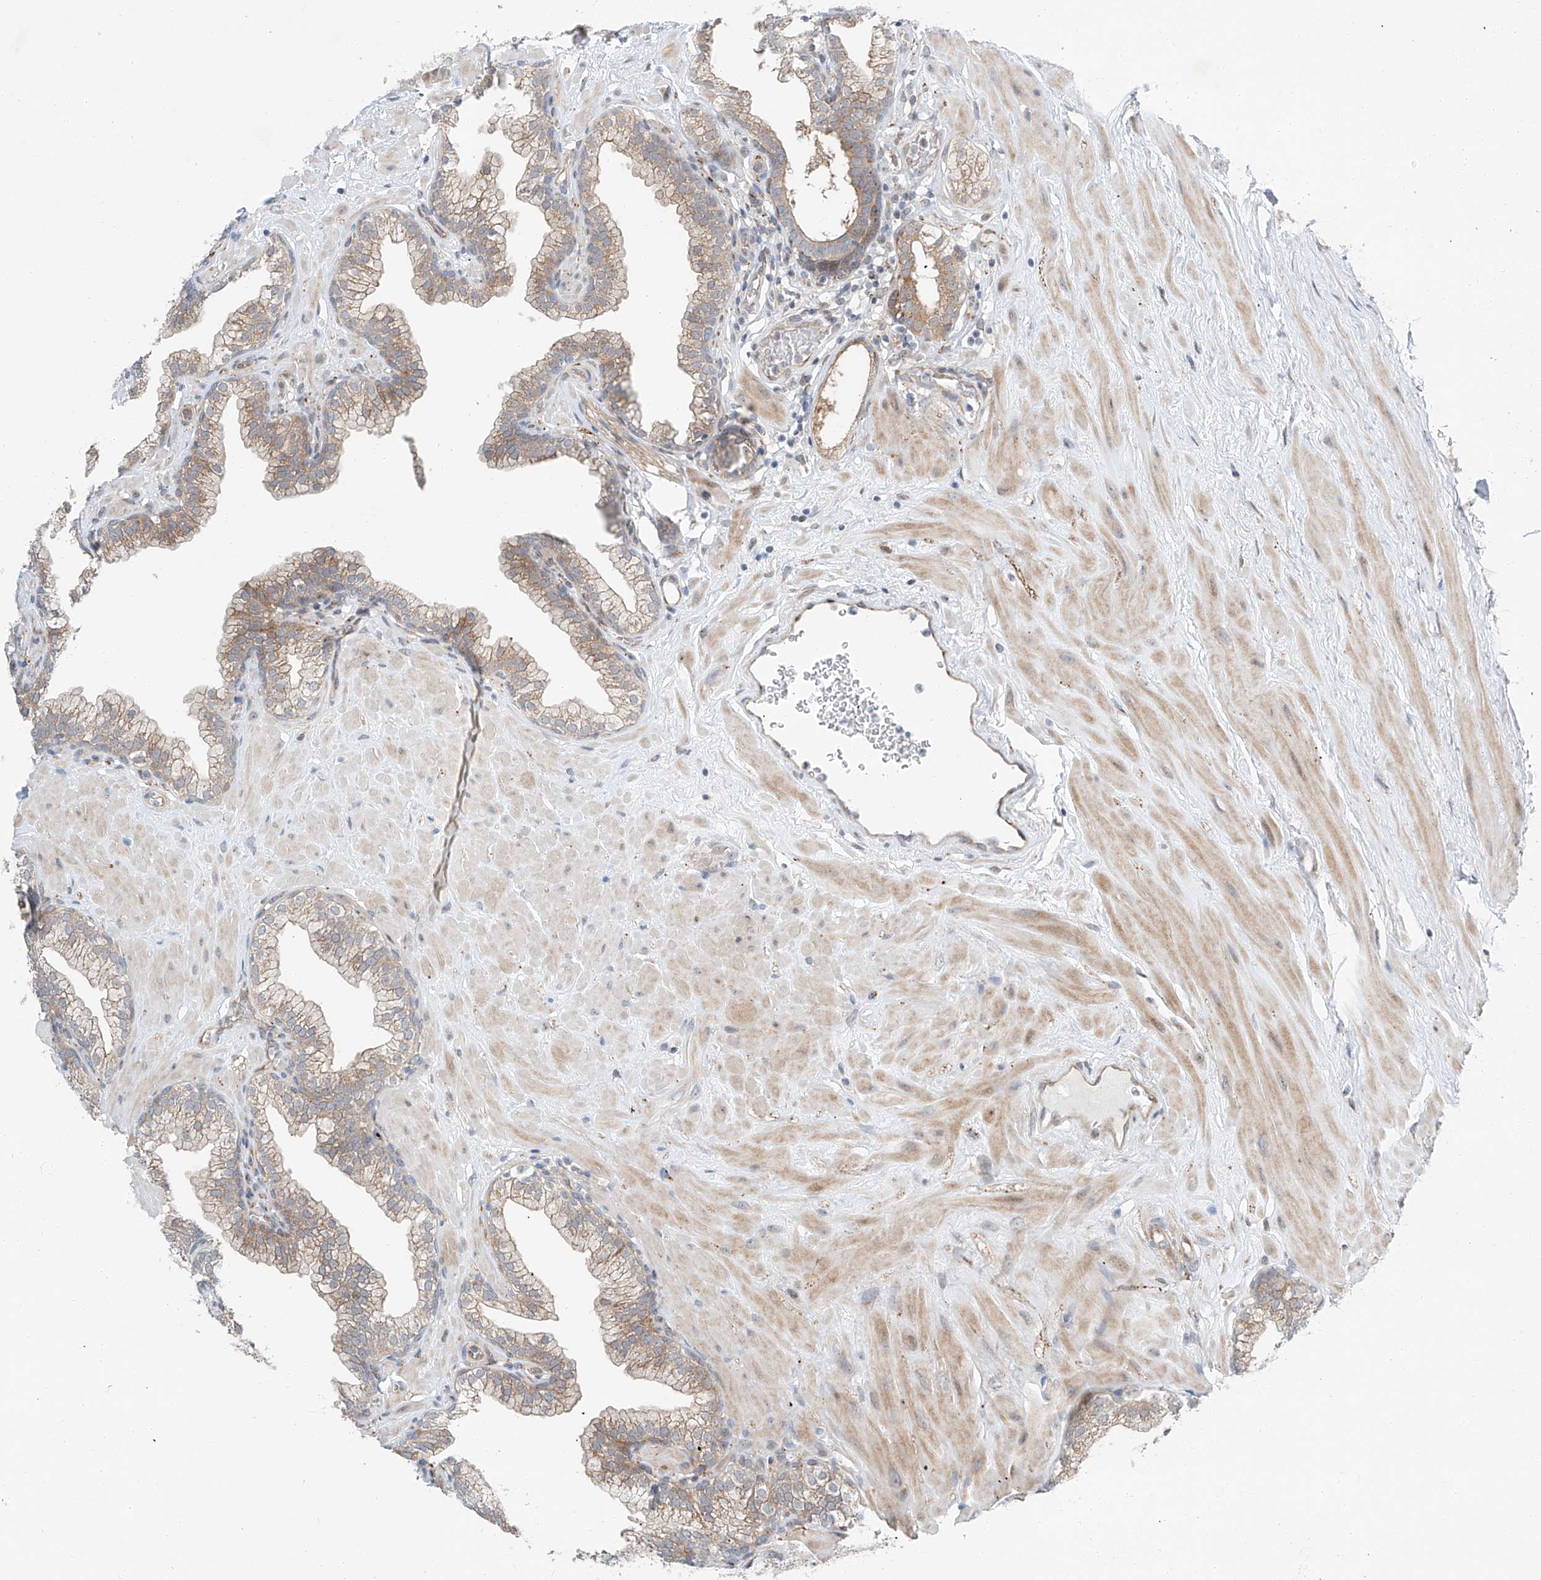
{"staining": {"intensity": "weak", "quantity": "25%-75%", "location": "cytoplasmic/membranous"}, "tissue": "prostate", "cell_type": "Glandular cells", "image_type": "normal", "snomed": [{"axis": "morphology", "description": "Normal tissue, NOS"}, {"axis": "morphology", "description": "Urothelial carcinoma, Low grade"}, {"axis": "topography", "description": "Urinary bladder"}, {"axis": "topography", "description": "Prostate"}], "caption": "High-magnification brightfield microscopy of benign prostate stained with DAB (brown) and counterstained with hematoxylin (blue). glandular cells exhibit weak cytoplasmic/membranous staining is seen in approximately25%-75% of cells. The staining was performed using DAB, with brown indicating positive protein expression. Nuclei are stained blue with hematoxylin.", "gene": "CLDND1", "patient": {"sex": "male", "age": 60}}